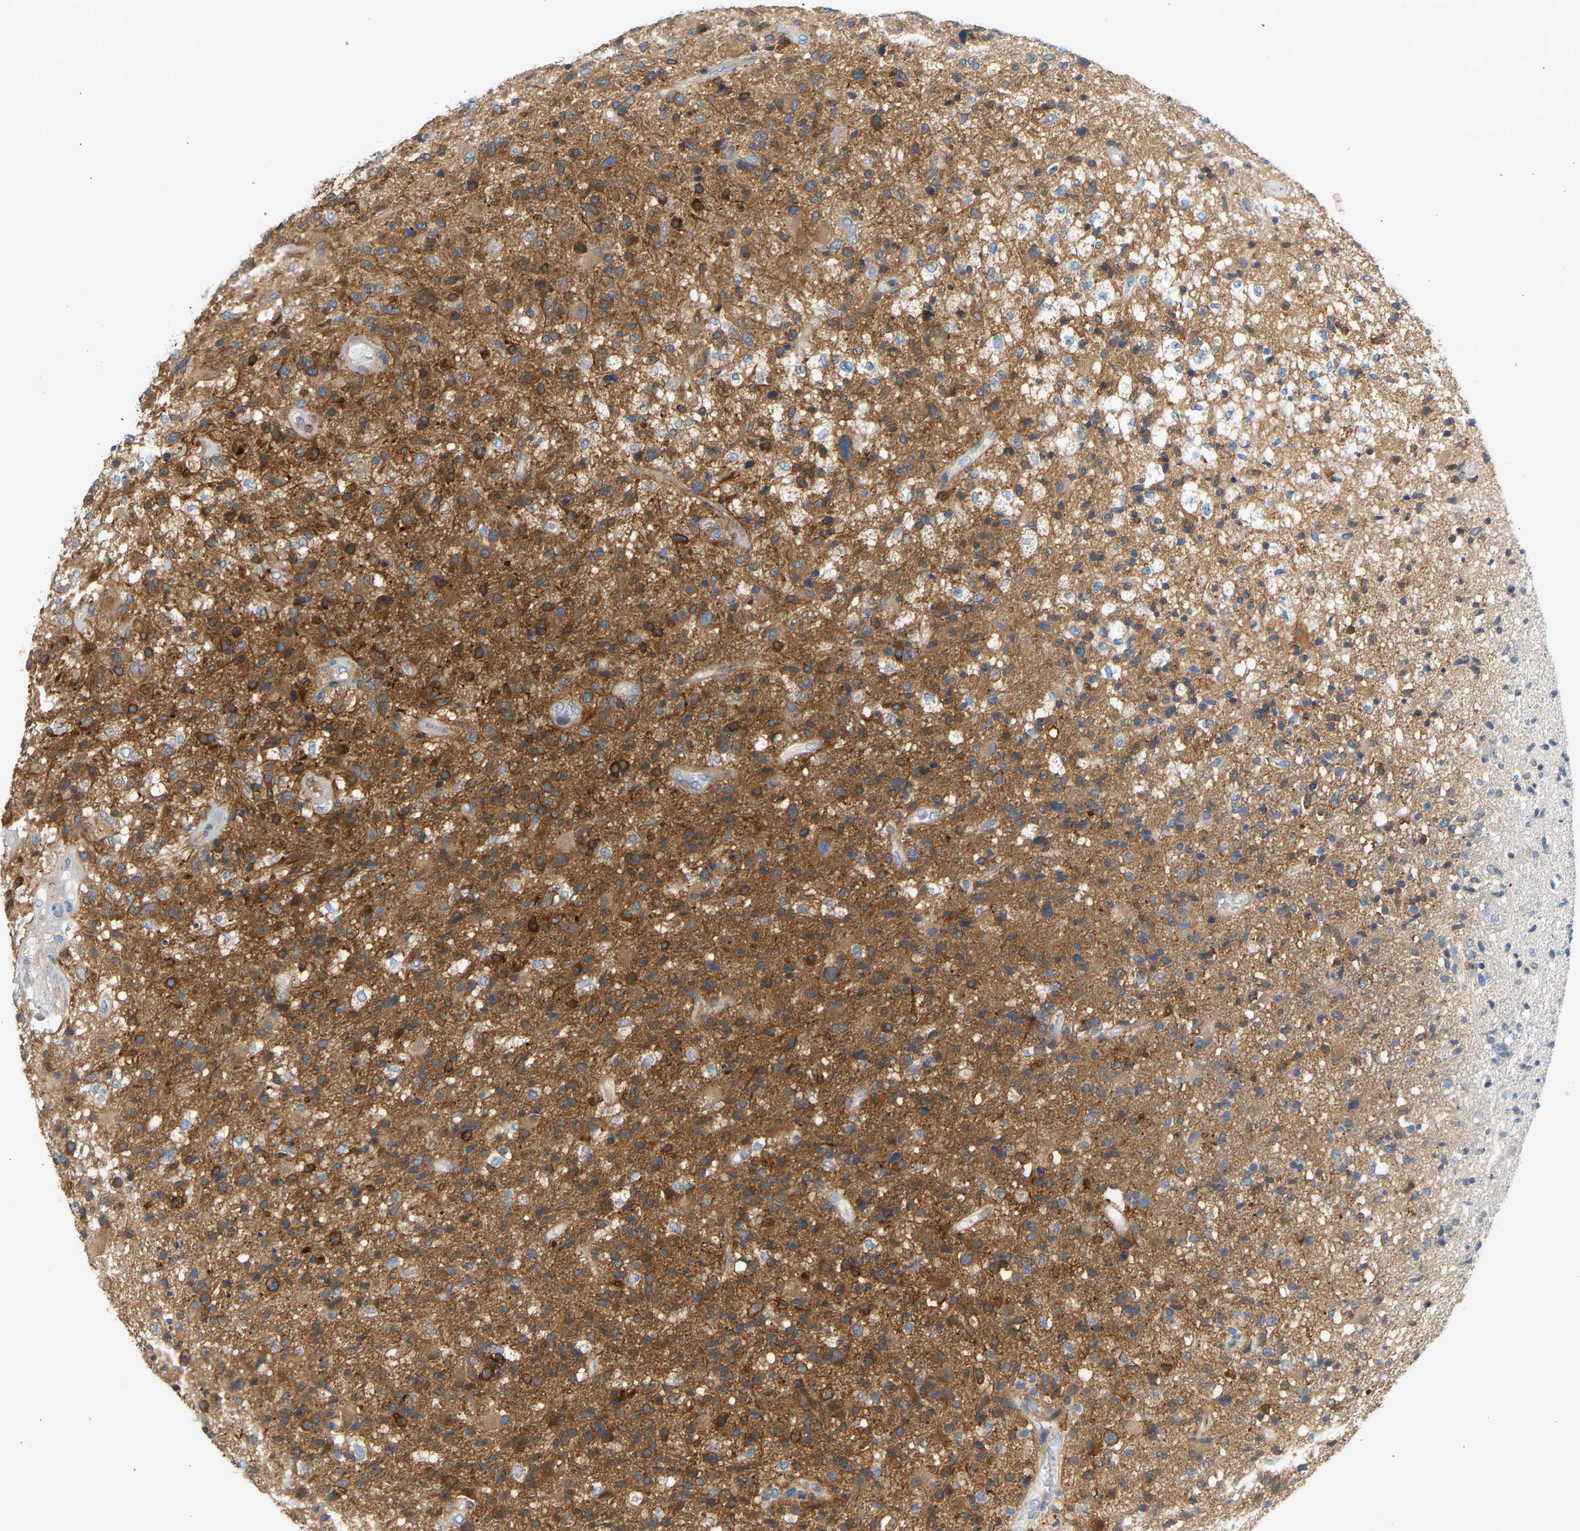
{"staining": {"intensity": "moderate", "quantity": "25%-75%", "location": "cytoplasmic/membranous"}, "tissue": "glioma", "cell_type": "Tumor cells", "image_type": "cancer", "snomed": [{"axis": "morphology", "description": "Glioma, malignant, High grade"}, {"axis": "topography", "description": "Brain"}], "caption": "IHC staining of glioma, which reveals medium levels of moderate cytoplasmic/membranous positivity in approximately 25%-75% of tumor cells indicating moderate cytoplasmic/membranous protein positivity. The staining was performed using DAB (brown) for protein detection and nuclei were counterstained in hematoxylin (blue).", "gene": "FNBP1", "patient": {"sex": "male", "age": 72}}